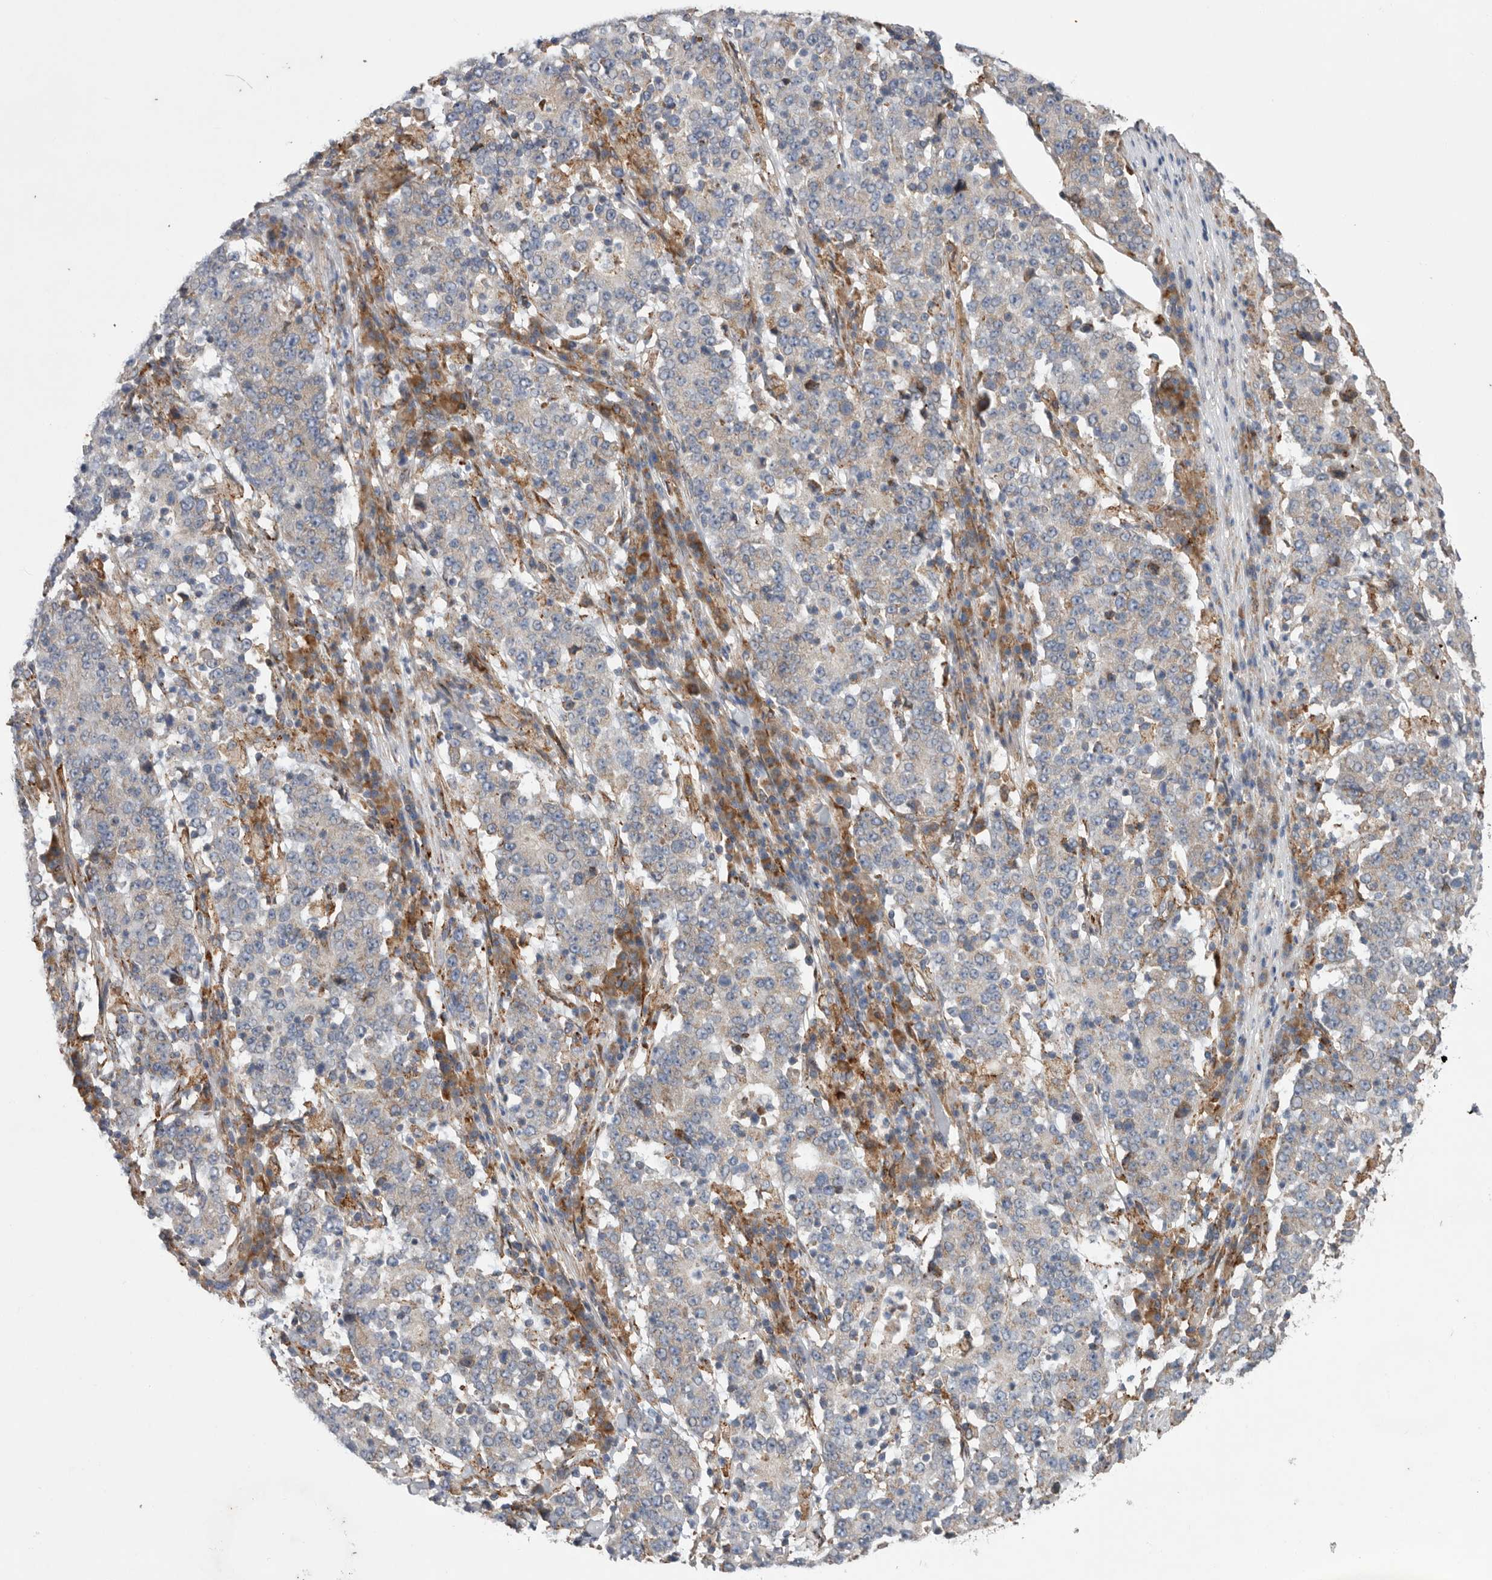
{"staining": {"intensity": "weak", "quantity": "25%-75%", "location": "cytoplasmic/membranous"}, "tissue": "stomach cancer", "cell_type": "Tumor cells", "image_type": "cancer", "snomed": [{"axis": "morphology", "description": "Adenocarcinoma, NOS"}, {"axis": "topography", "description": "Stomach"}], "caption": "Immunohistochemical staining of adenocarcinoma (stomach) shows weak cytoplasmic/membranous protein expression in about 25%-75% of tumor cells.", "gene": "GANAB", "patient": {"sex": "male", "age": 59}}